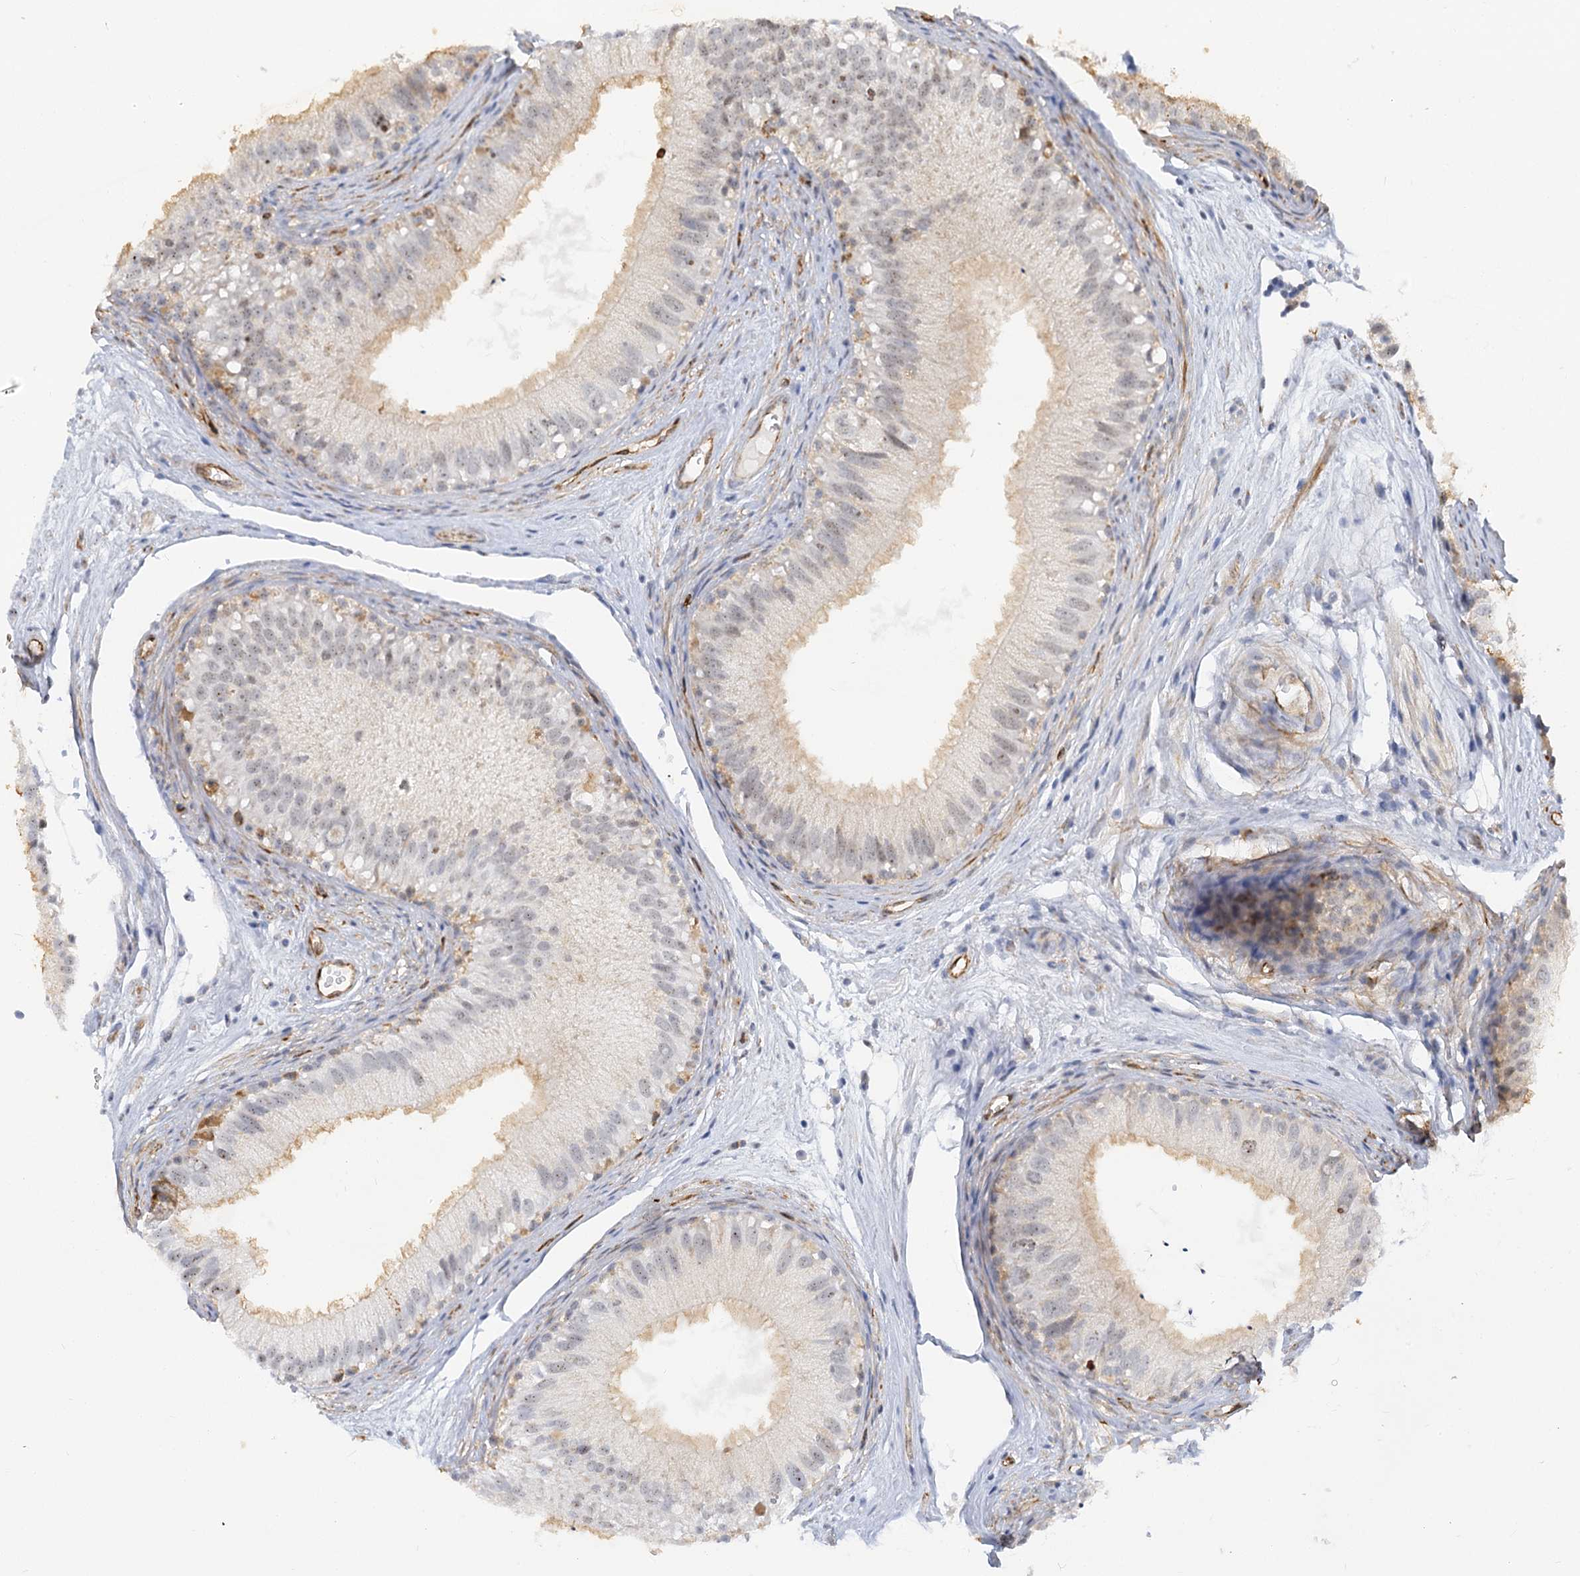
{"staining": {"intensity": "negative", "quantity": "none", "location": "none"}, "tissue": "epididymis", "cell_type": "Glandular cells", "image_type": "normal", "snomed": [{"axis": "morphology", "description": "Normal tissue, NOS"}, {"axis": "topography", "description": "Epididymis"}], "caption": "The histopathology image demonstrates no staining of glandular cells in unremarkable epididymis. (DAB immunohistochemistry (IHC), high magnification).", "gene": "NELL2", "patient": {"sex": "male", "age": 77}}